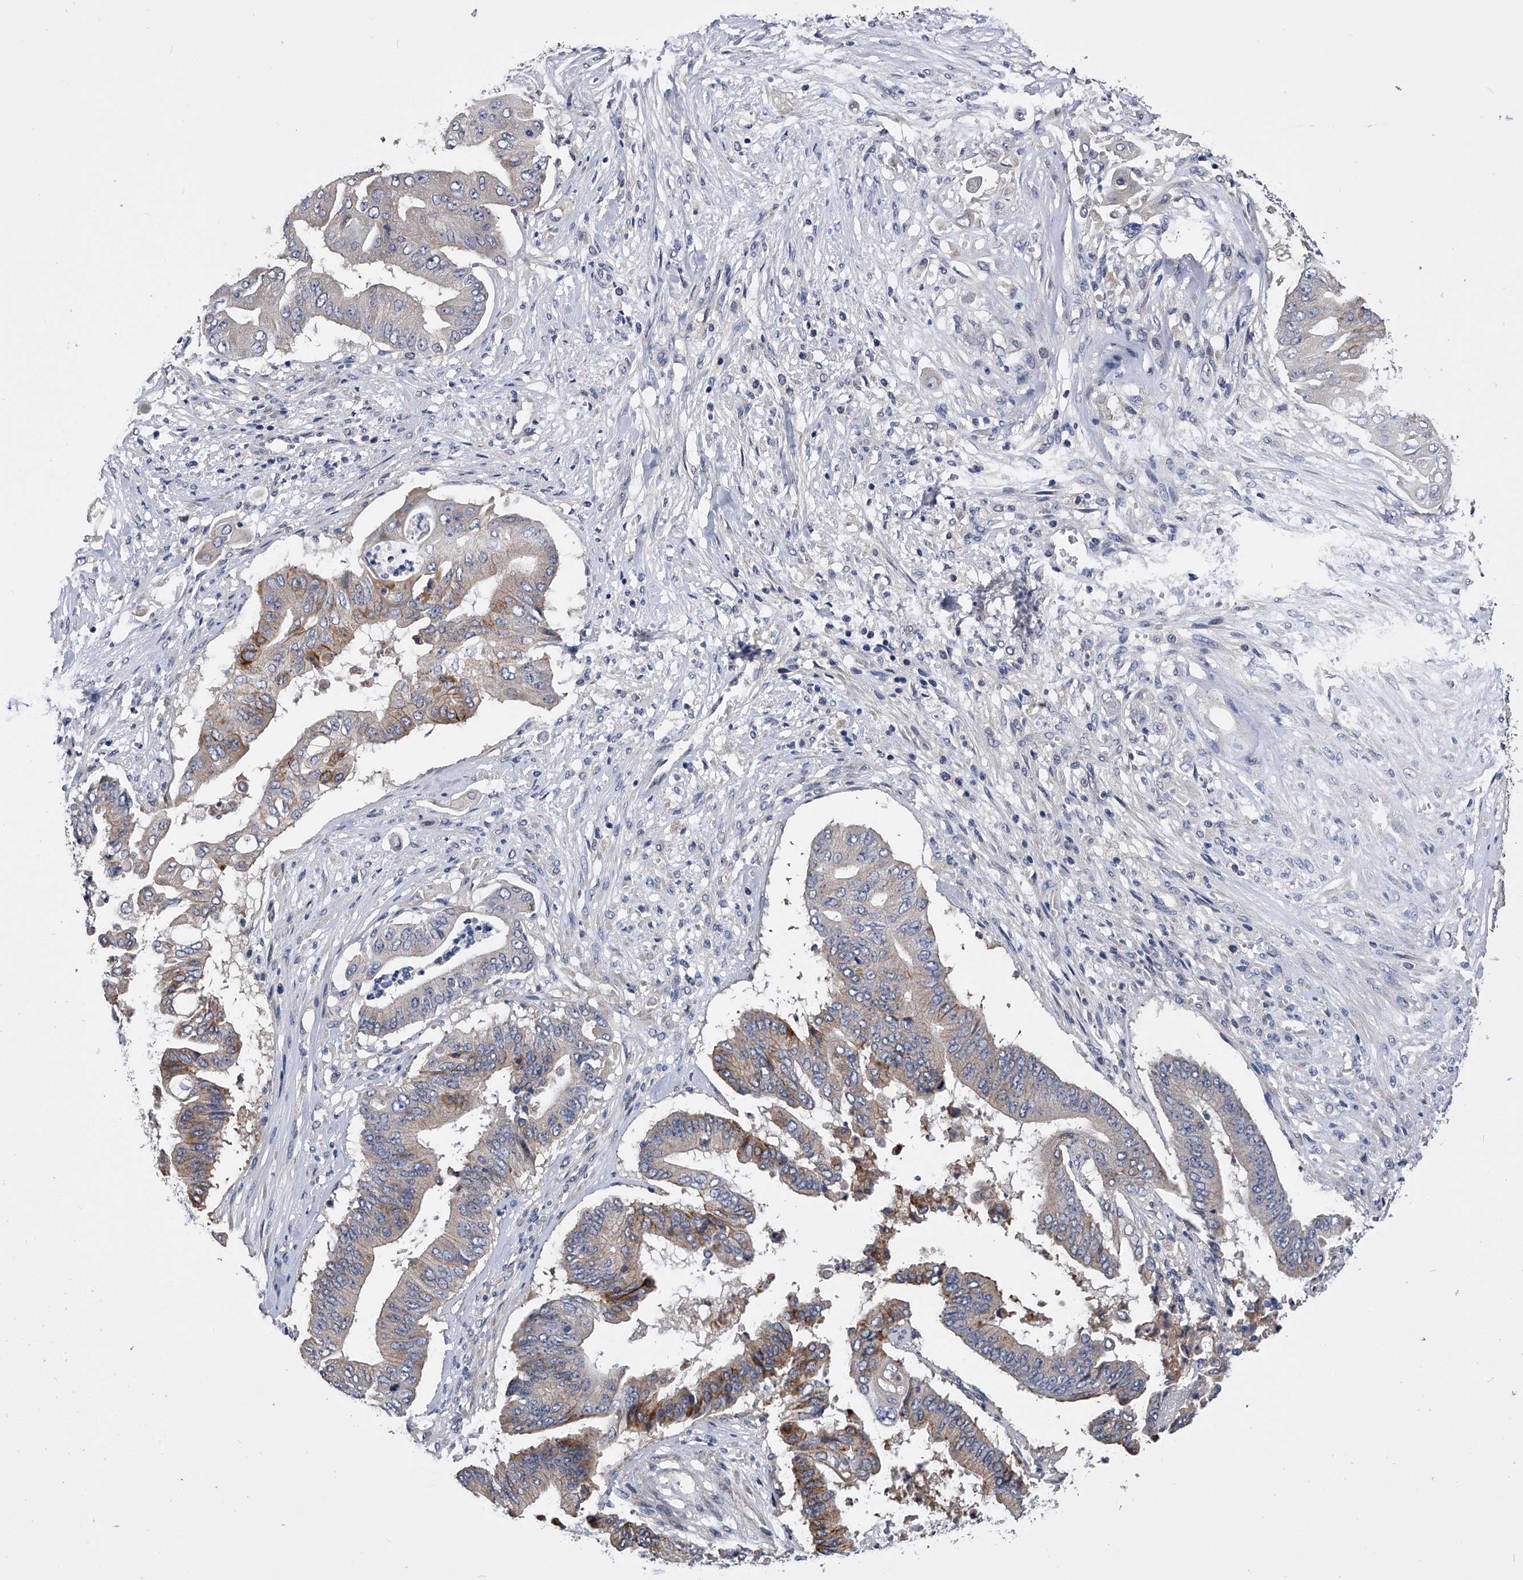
{"staining": {"intensity": "weak", "quantity": "<25%", "location": "cytoplasmic/membranous"}, "tissue": "pancreatic cancer", "cell_type": "Tumor cells", "image_type": "cancer", "snomed": [{"axis": "morphology", "description": "Adenocarcinoma, NOS"}, {"axis": "topography", "description": "Pancreas"}], "caption": "Protein analysis of pancreatic cancer (adenocarcinoma) exhibits no significant staining in tumor cells. (DAB immunohistochemistry (IHC) visualized using brightfield microscopy, high magnification).", "gene": "ARL4C", "patient": {"sex": "female", "age": 77}}